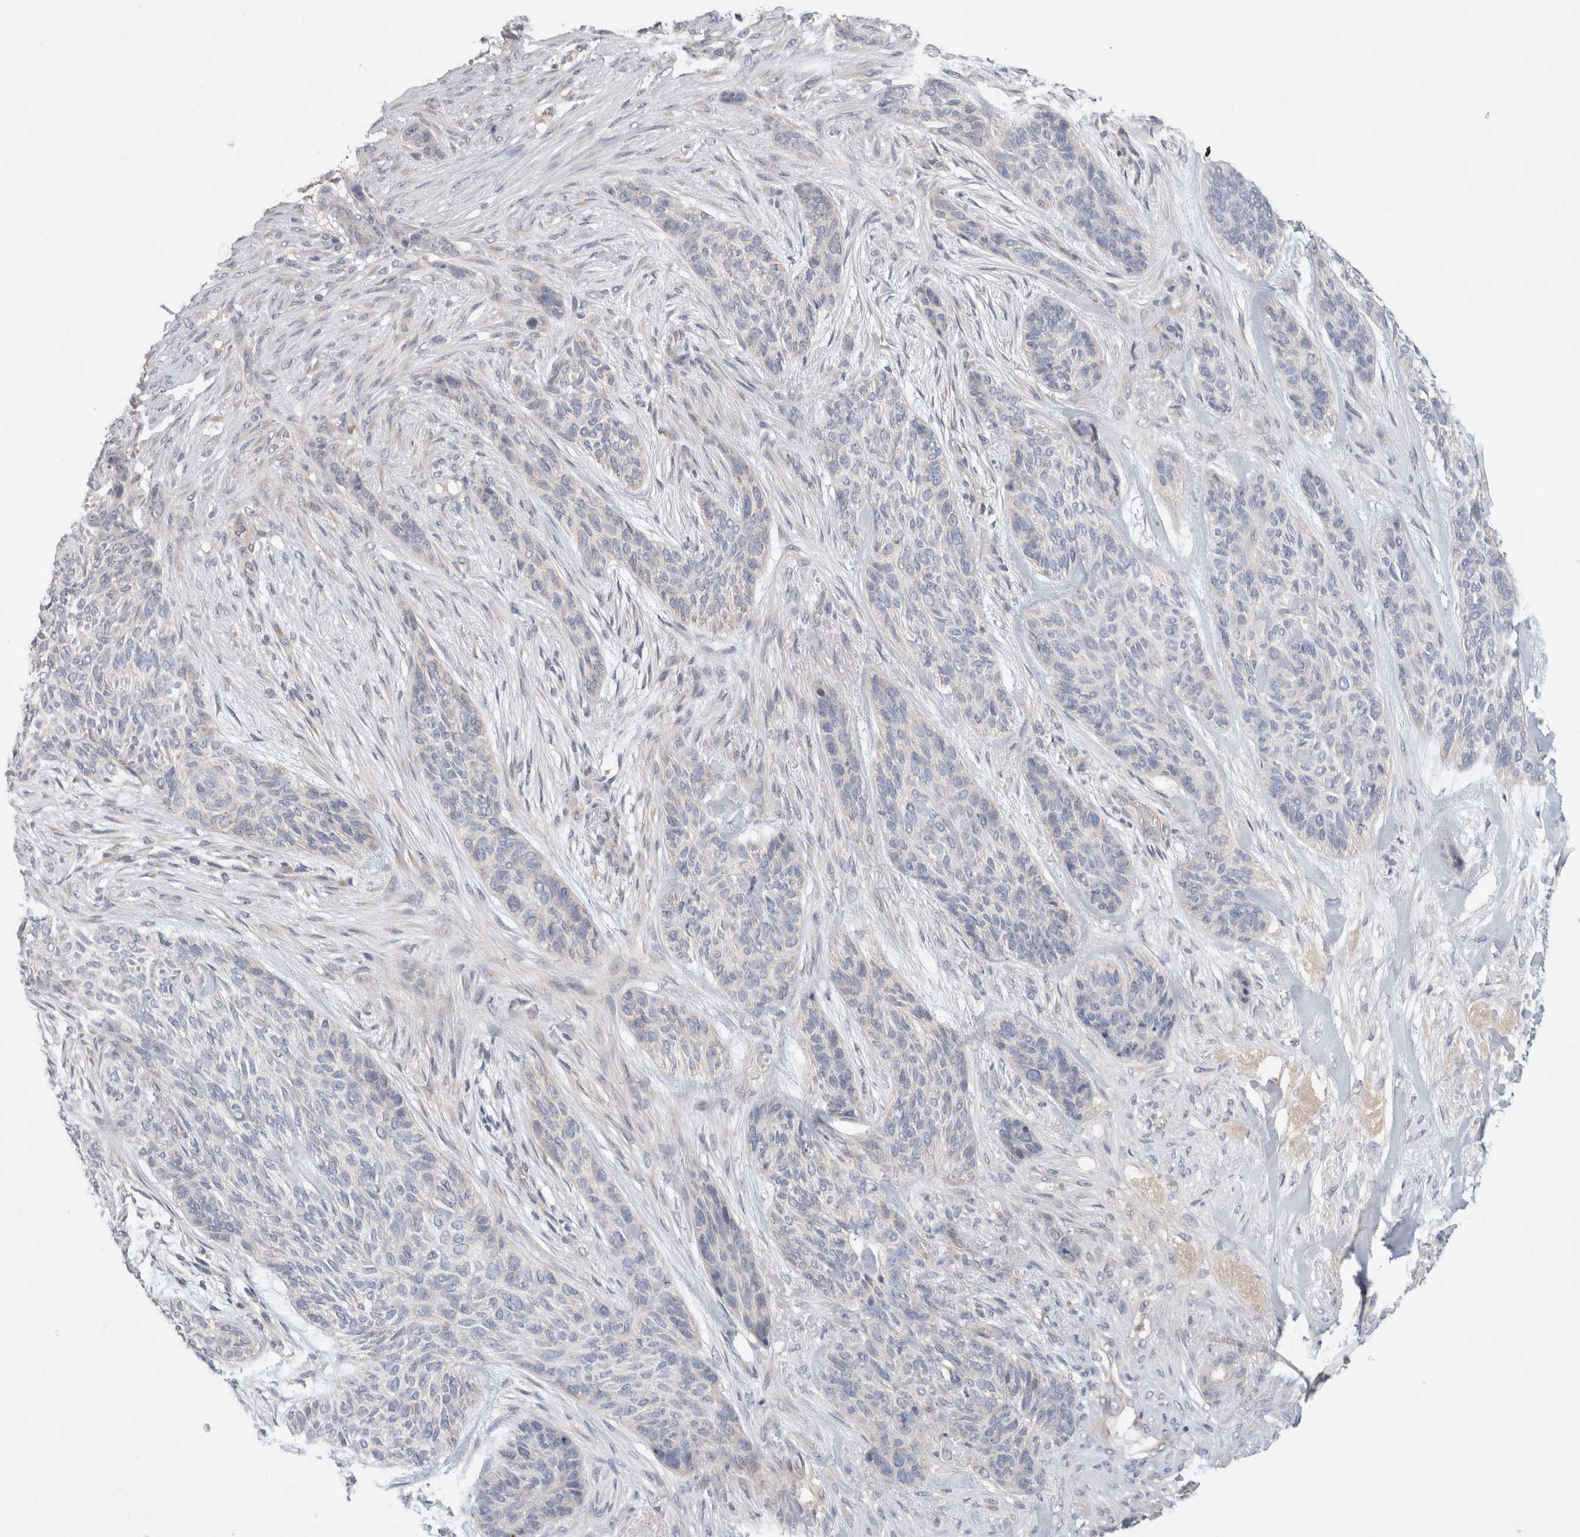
{"staining": {"intensity": "negative", "quantity": "none", "location": "none"}, "tissue": "skin cancer", "cell_type": "Tumor cells", "image_type": "cancer", "snomed": [{"axis": "morphology", "description": "Basal cell carcinoma"}, {"axis": "topography", "description": "Skin"}], "caption": "Immunohistochemical staining of human skin cancer (basal cell carcinoma) shows no significant staining in tumor cells. (DAB (3,3'-diaminobenzidine) IHC visualized using brightfield microscopy, high magnification).", "gene": "GAS1", "patient": {"sex": "male", "age": 55}}